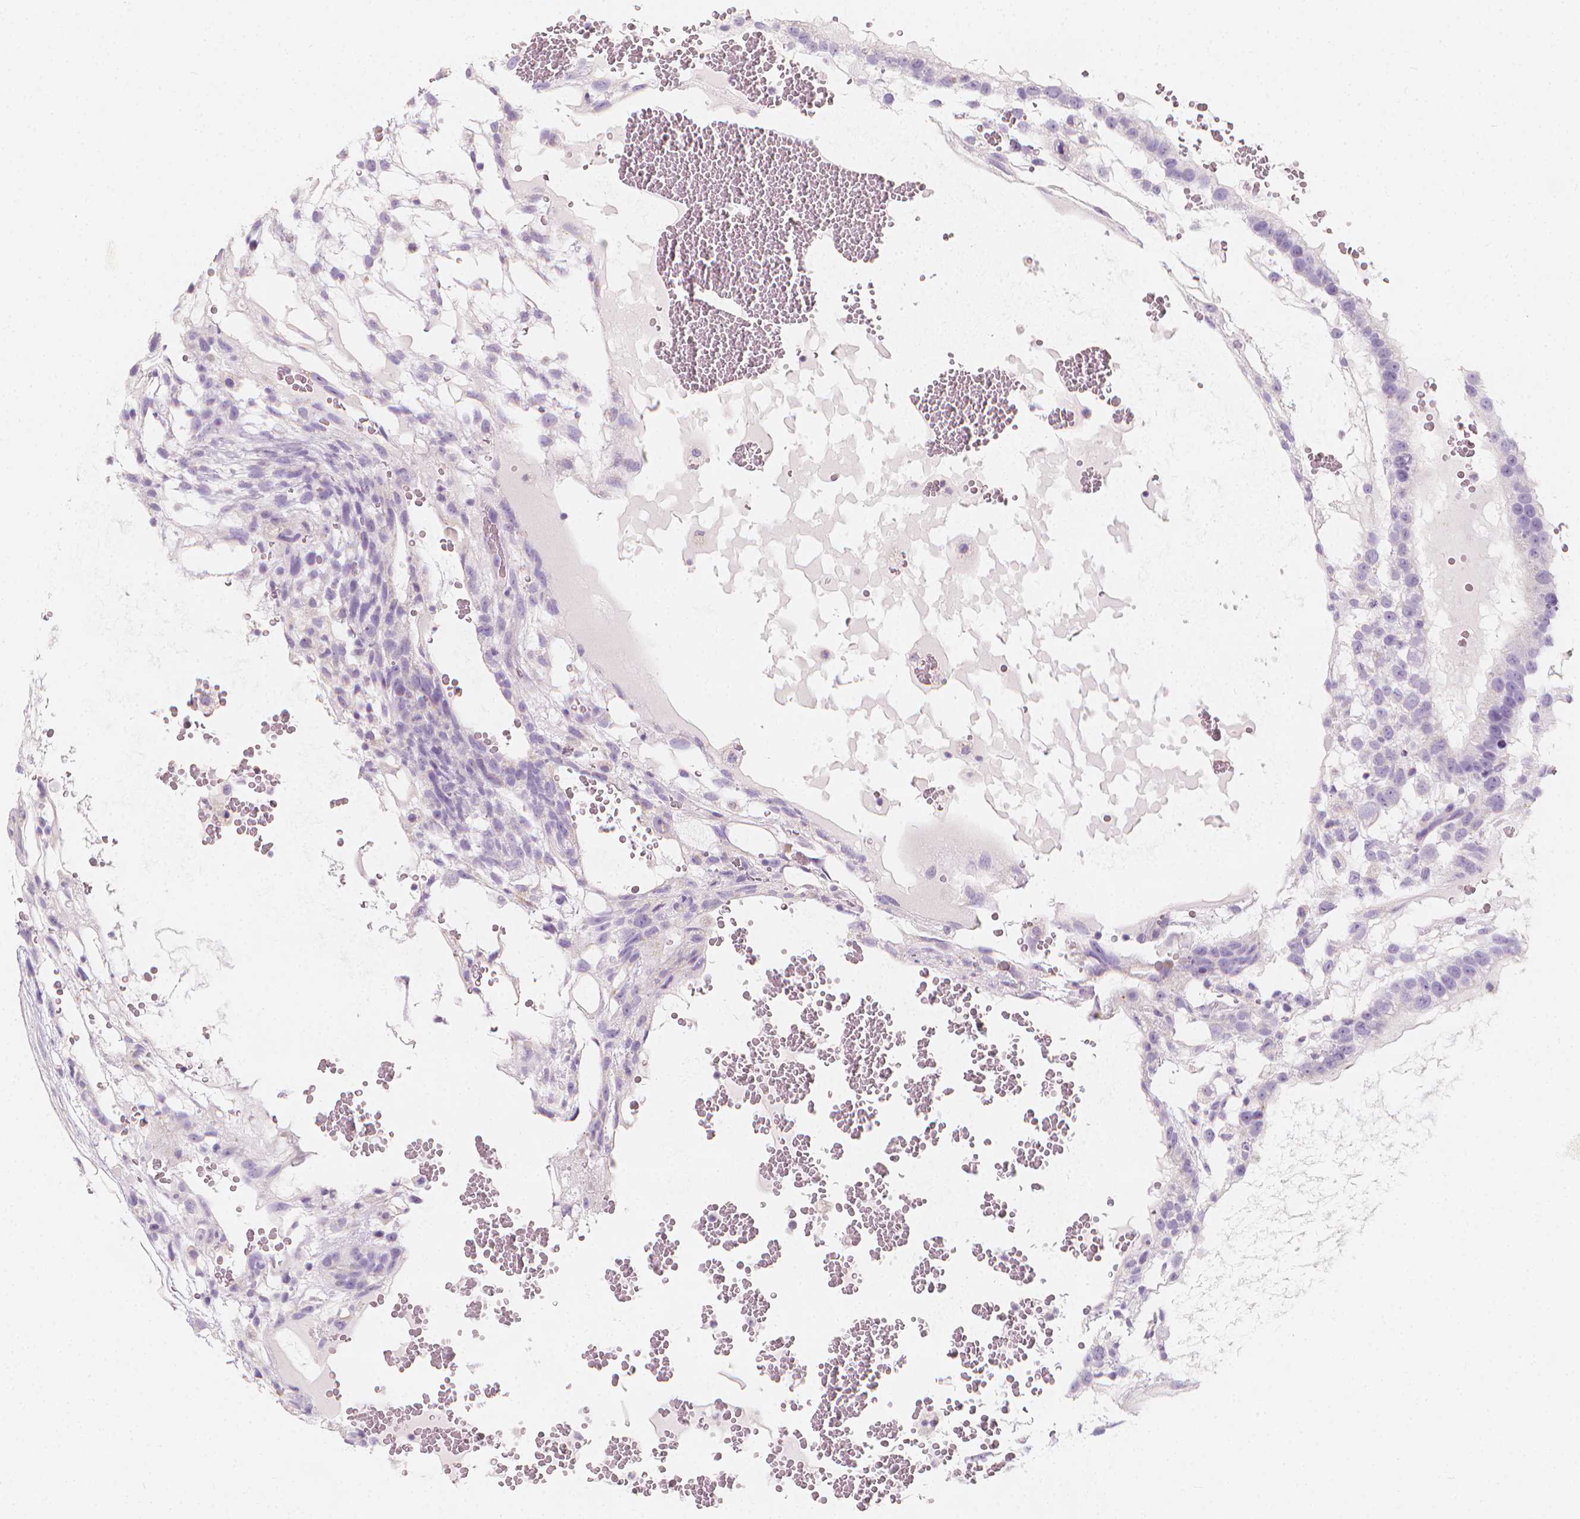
{"staining": {"intensity": "negative", "quantity": "none", "location": "none"}, "tissue": "testis cancer", "cell_type": "Tumor cells", "image_type": "cancer", "snomed": [{"axis": "morphology", "description": "Normal tissue, NOS"}, {"axis": "morphology", "description": "Carcinoma, Embryonal, NOS"}, {"axis": "topography", "description": "Testis"}], "caption": "This is an immunohistochemistry (IHC) photomicrograph of human embryonal carcinoma (testis). There is no staining in tumor cells.", "gene": "RBFOX1", "patient": {"sex": "male", "age": 32}}